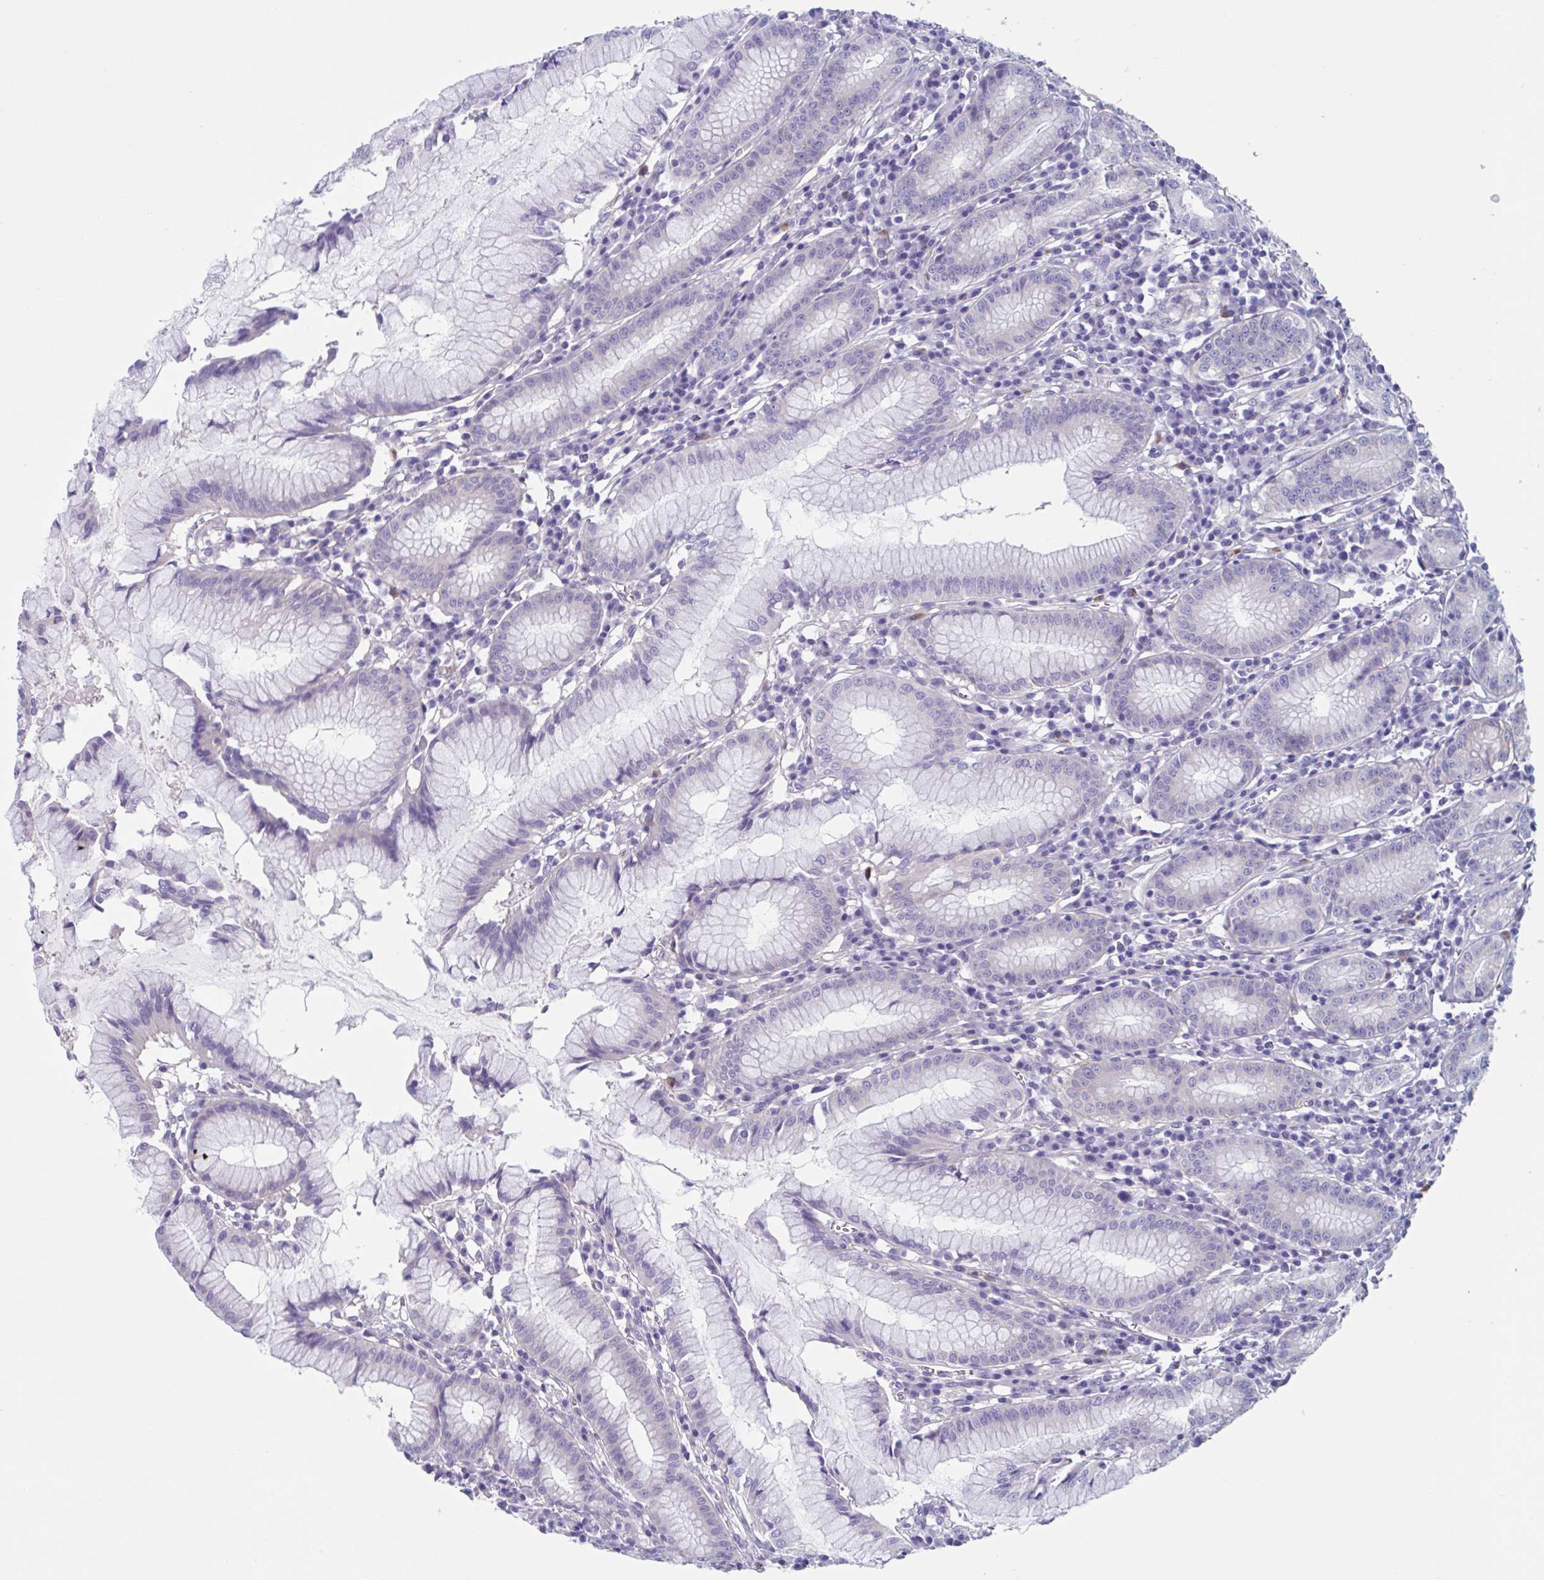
{"staining": {"intensity": "weak", "quantity": "<25%", "location": "cytoplasmic/membranous"}, "tissue": "stomach", "cell_type": "Glandular cells", "image_type": "normal", "snomed": [{"axis": "morphology", "description": "Normal tissue, NOS"}, {"axis": "topography", "description": "Stomach"}], "caption": "High magnification brightfield microscopy of benign stomach stained with DAB (brown) and counterstained with hematoxylin (blue): glandular cells show no significant expression.", "gene": "LPIN3", "patient": {"sex": "male", "age": 55}}